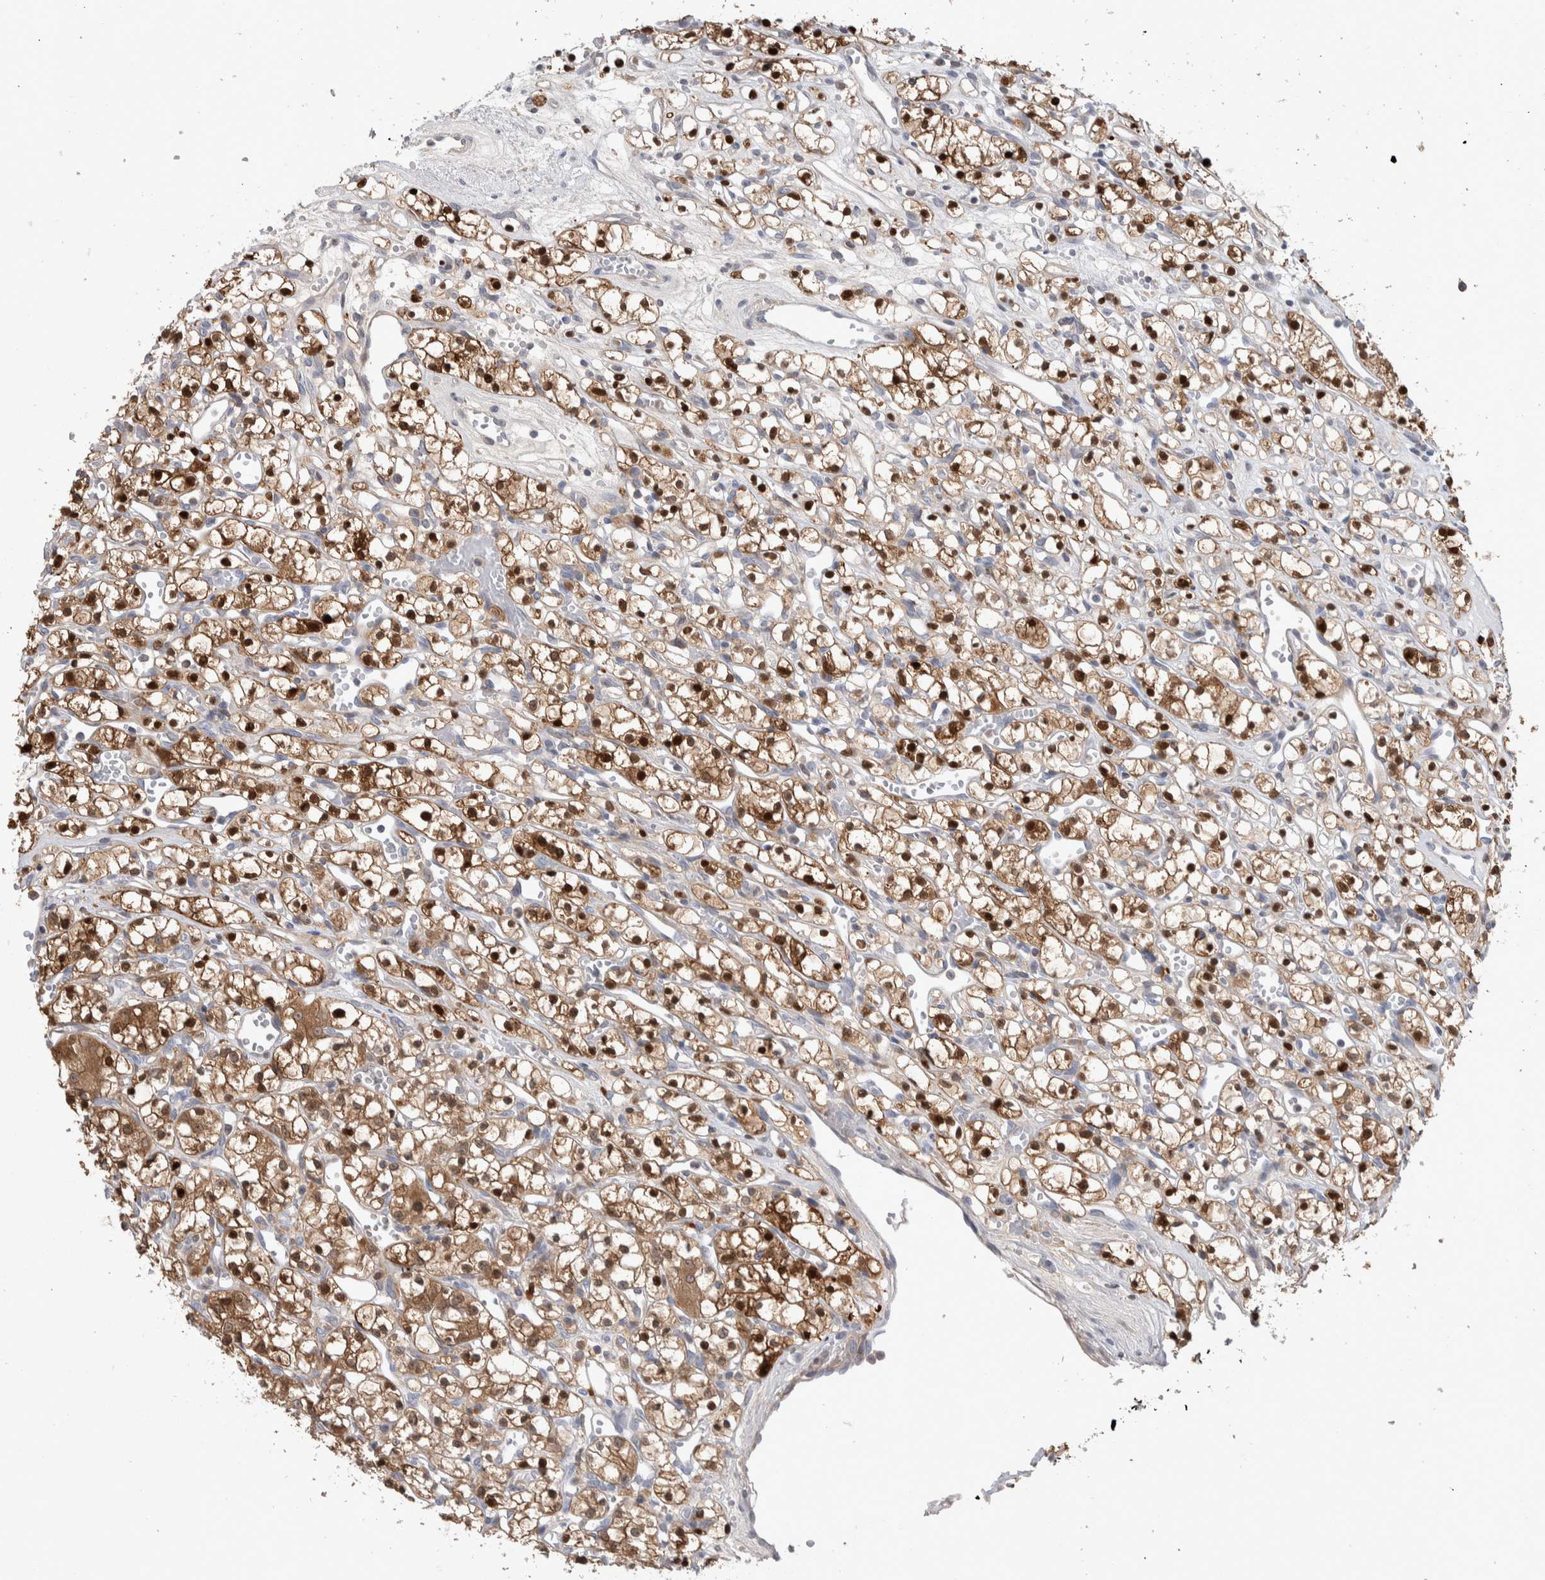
{"staining": {"intensity": "strong", "quantity": ">75%", "location": "cytoplasmic/membranous,nuclear"}, "tissue": "renal cancer", "cell_type": "Tumor cells", "image_type": "cancer", "snomed": [{"axis": "morphology", "description": "Adenocarcinoma, NOS"}, {"axis": "topography", "description": "Kidney"}], "caption": "IHC (DAB (3,3'-diaminobenzidine)) staining of human adenocarcinoma (renal) reveals strong cytoplasmic/membranous and nuclear protein positivity in approximately >75% of tumor cells.", "gene": "HTATIP2", "patient": {"sex": "female", "age": 59}}